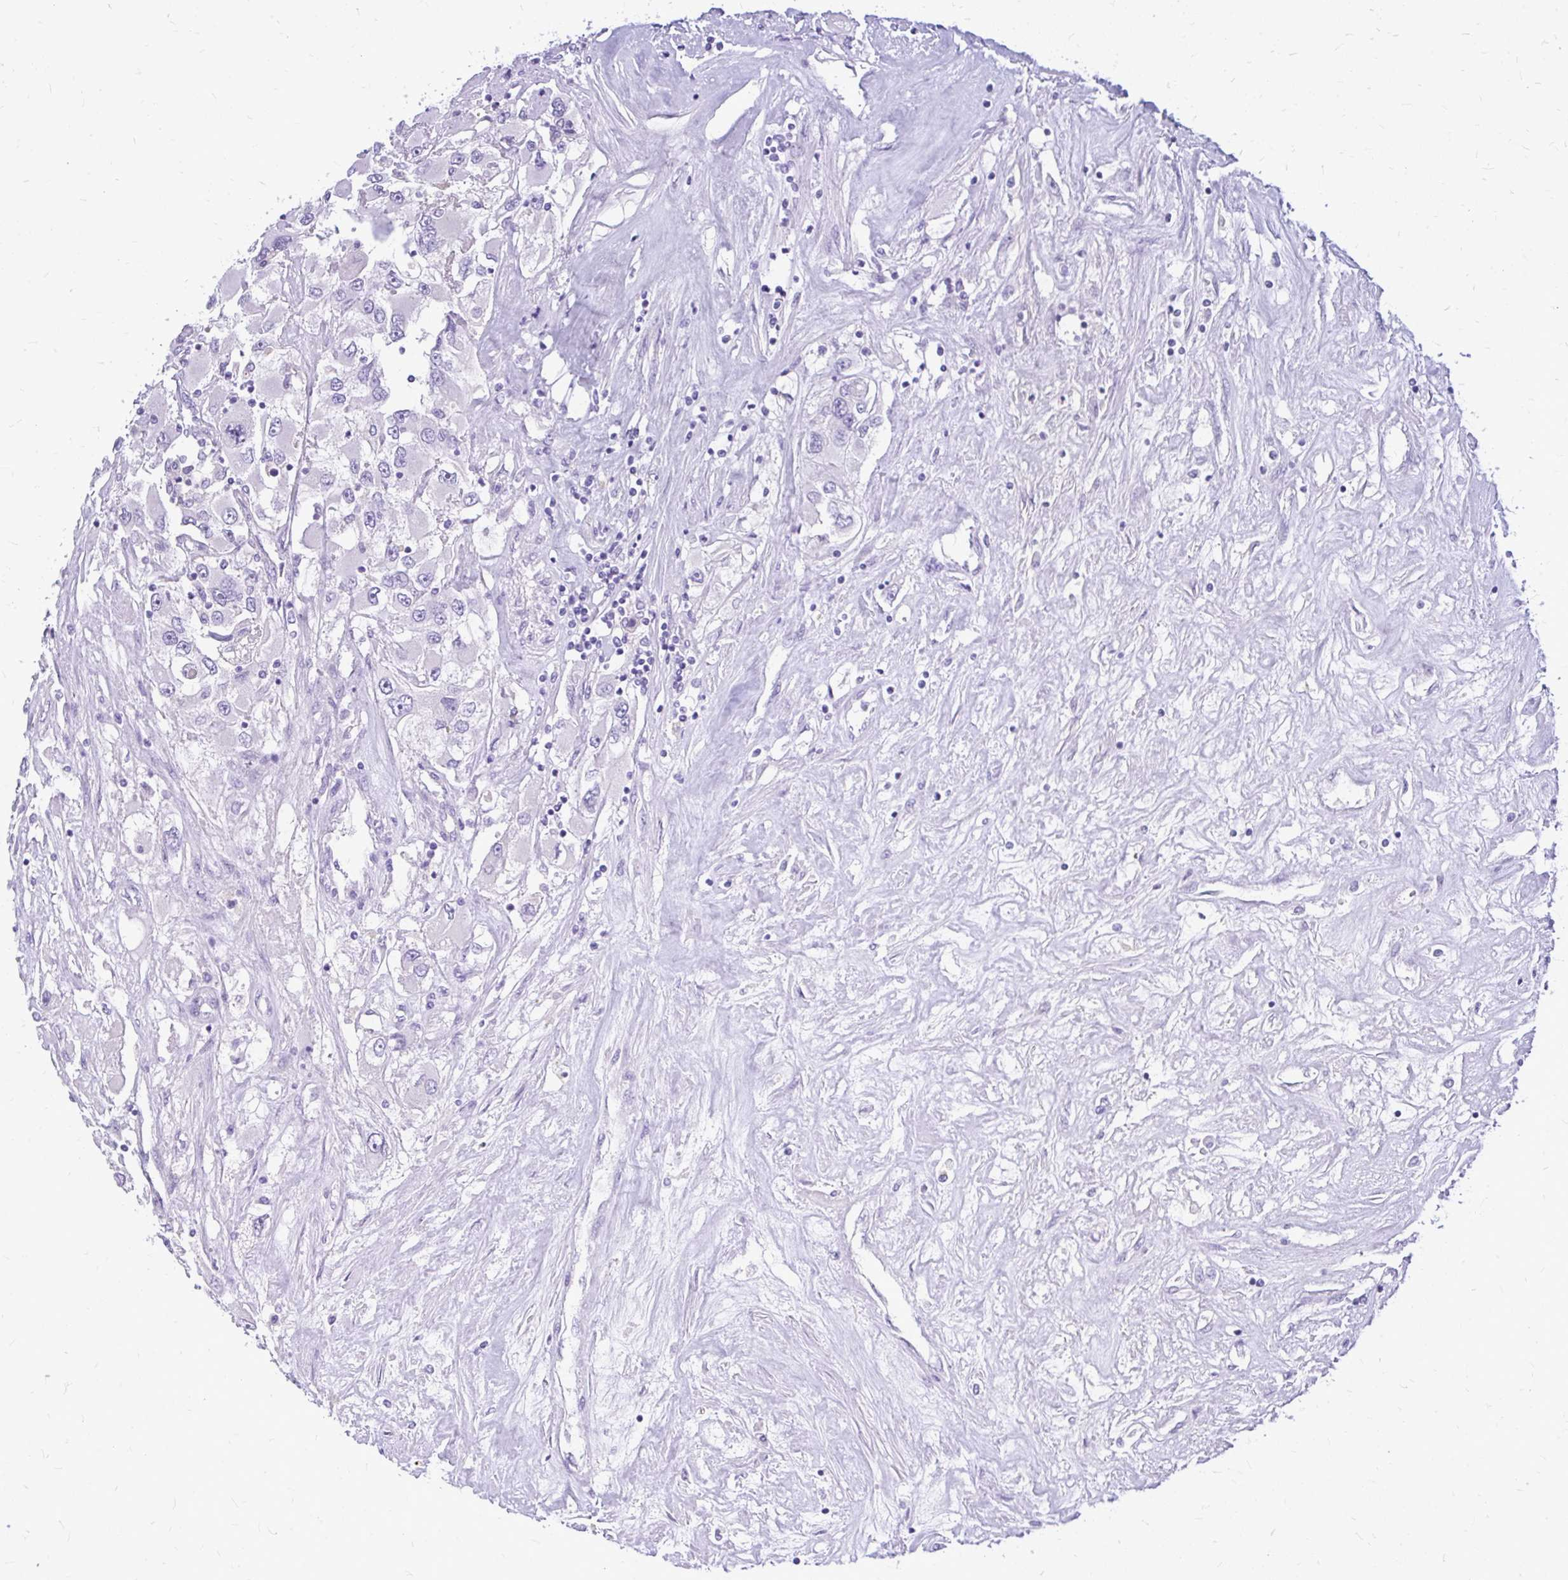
{"staining": {"intensity": "negative", "quantity": "none", "location": "none"}, "tissue": "renal cancer", "cell_type": "Tumor cells", "image_type": "cancer", "snomed": [{"axis": "morphology", "description": "Adenocarcinoma, NOS"}, {"axis": "topography", "description": "Kidney"}], "caption": "Immunohistochemistry micrograph of renal cancer (adenocarcinoma) stained for a protein (brown), which displays no positivity in tumor cells. (DAB (3,3'-diaminobenzidine) IHC visualized using brightfield microscopy, high magnification).", "gene": "MAP1LC3A", "patient": {"sex": "female", "age": 52}}